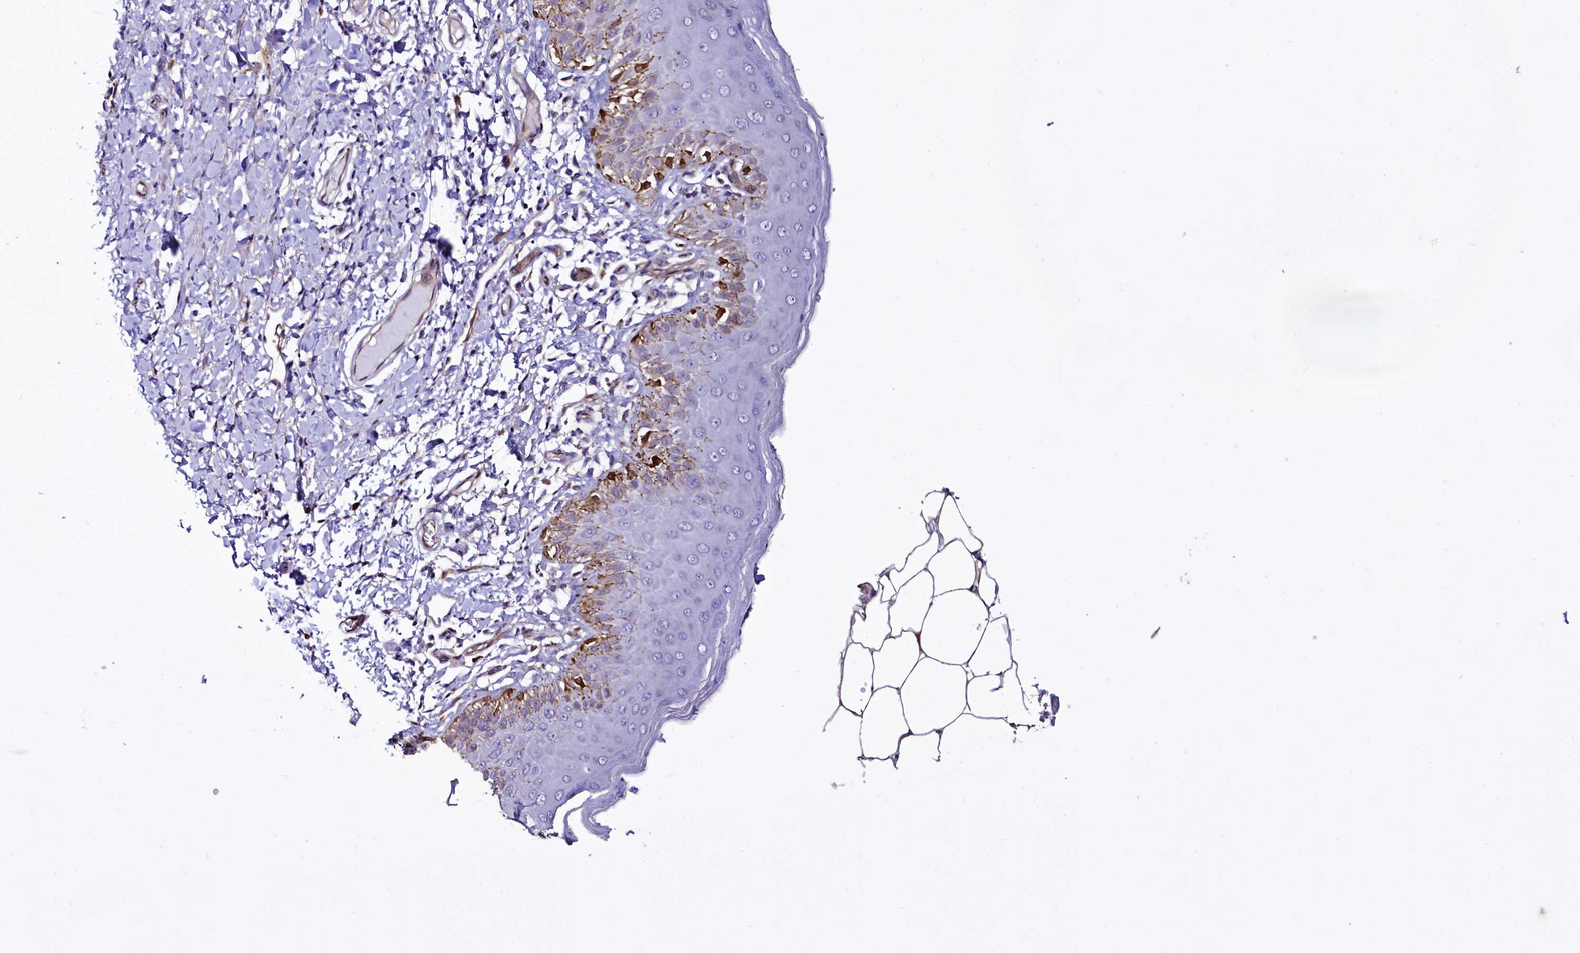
{"staining": {"intensity": "weak", "quantity": "25%-75%", "location": "cytoplasmic/membranous"}, "tissue": "skin", "cell_type": "Epidermal cells", "image_type": "normal", "snomed": [{"axis": "morphology", "description": "Normal tissue, NOS"}, {"axis": "topography", "description": "Anal"}], "caption": "A brown stain shows weak cytoplasmic/membranous expression of a protein in epidermal cells of unremarkable skin. The protein of interest is stained brown, and the nuclei are stained in blue (DAB IHC with brightfield microscopy, high magnification).", "gene": "STXBP1", "patient": {"sex": "male", "age": 44}}